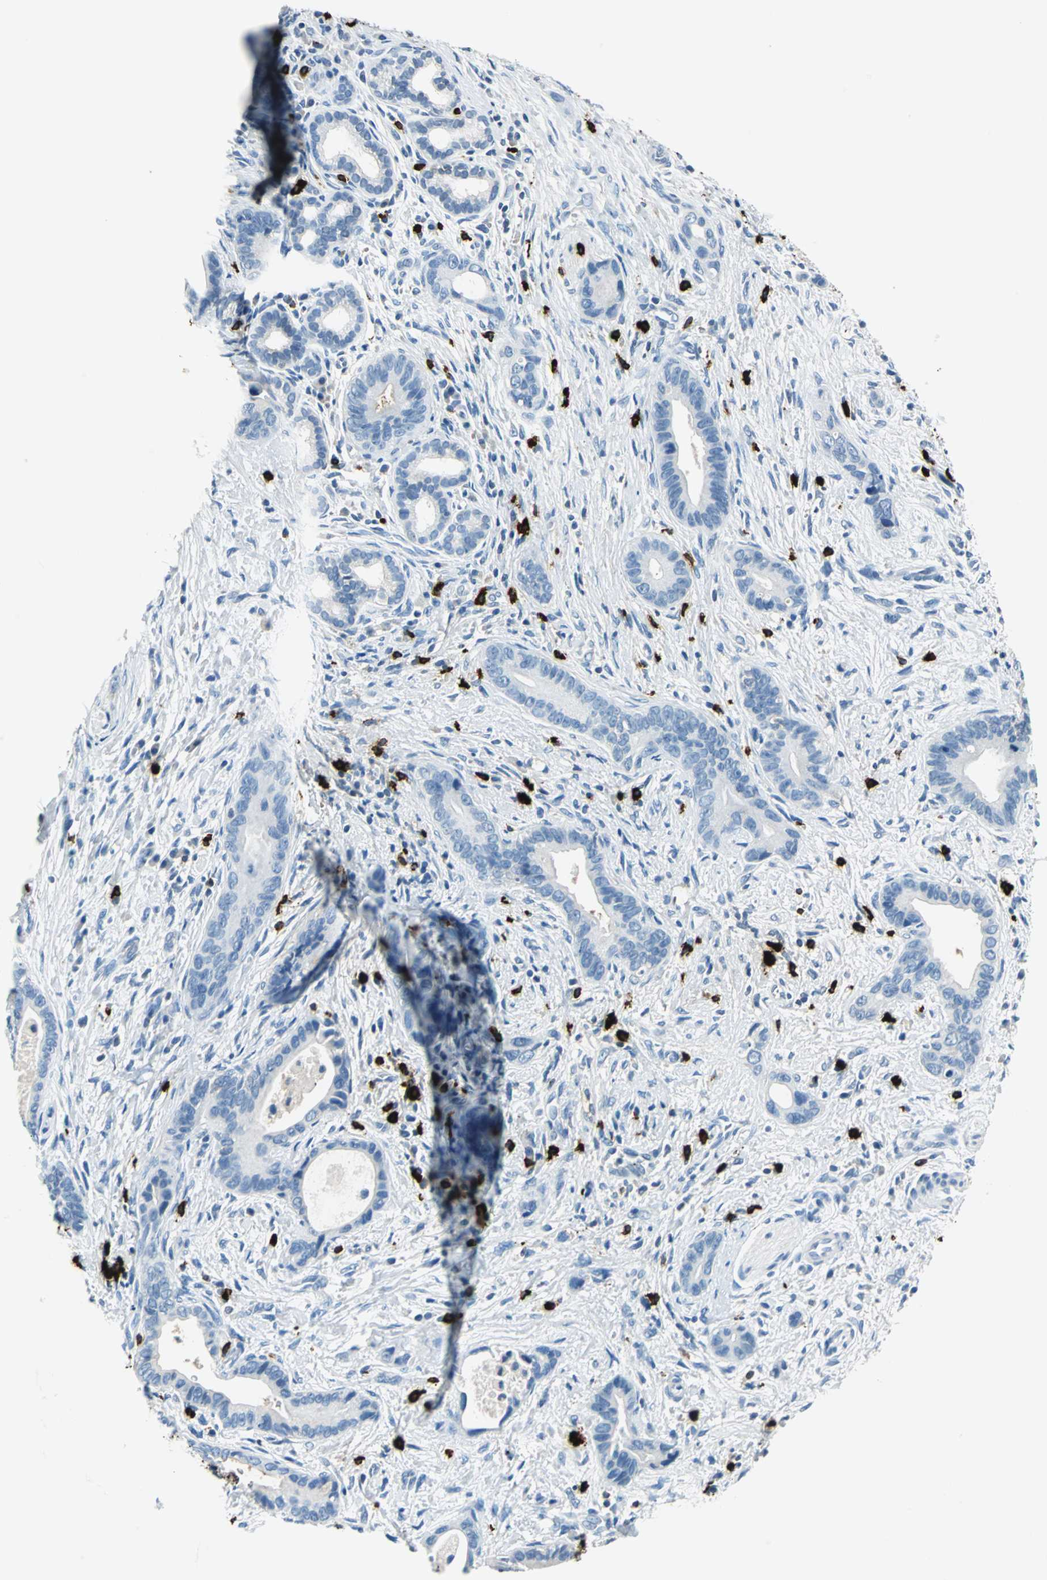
{"staining": {"intensity": "negative", "quantity": "none", "location": "none"}, "tissue": "liver cancer", "cell_type": "Tumor cells", "image_type": "cancer", "snomed": [{"axis": "morphology", "description": "Cholangiocarcinoma"}, {"axis": "topography", "description": "Liver"}], "caption": "Immunohistochemical staining of human liver cancer displays no significant staining in tumor cells.", "gene": "CPA3", "patient": {"sex": "female", "age": 55}}